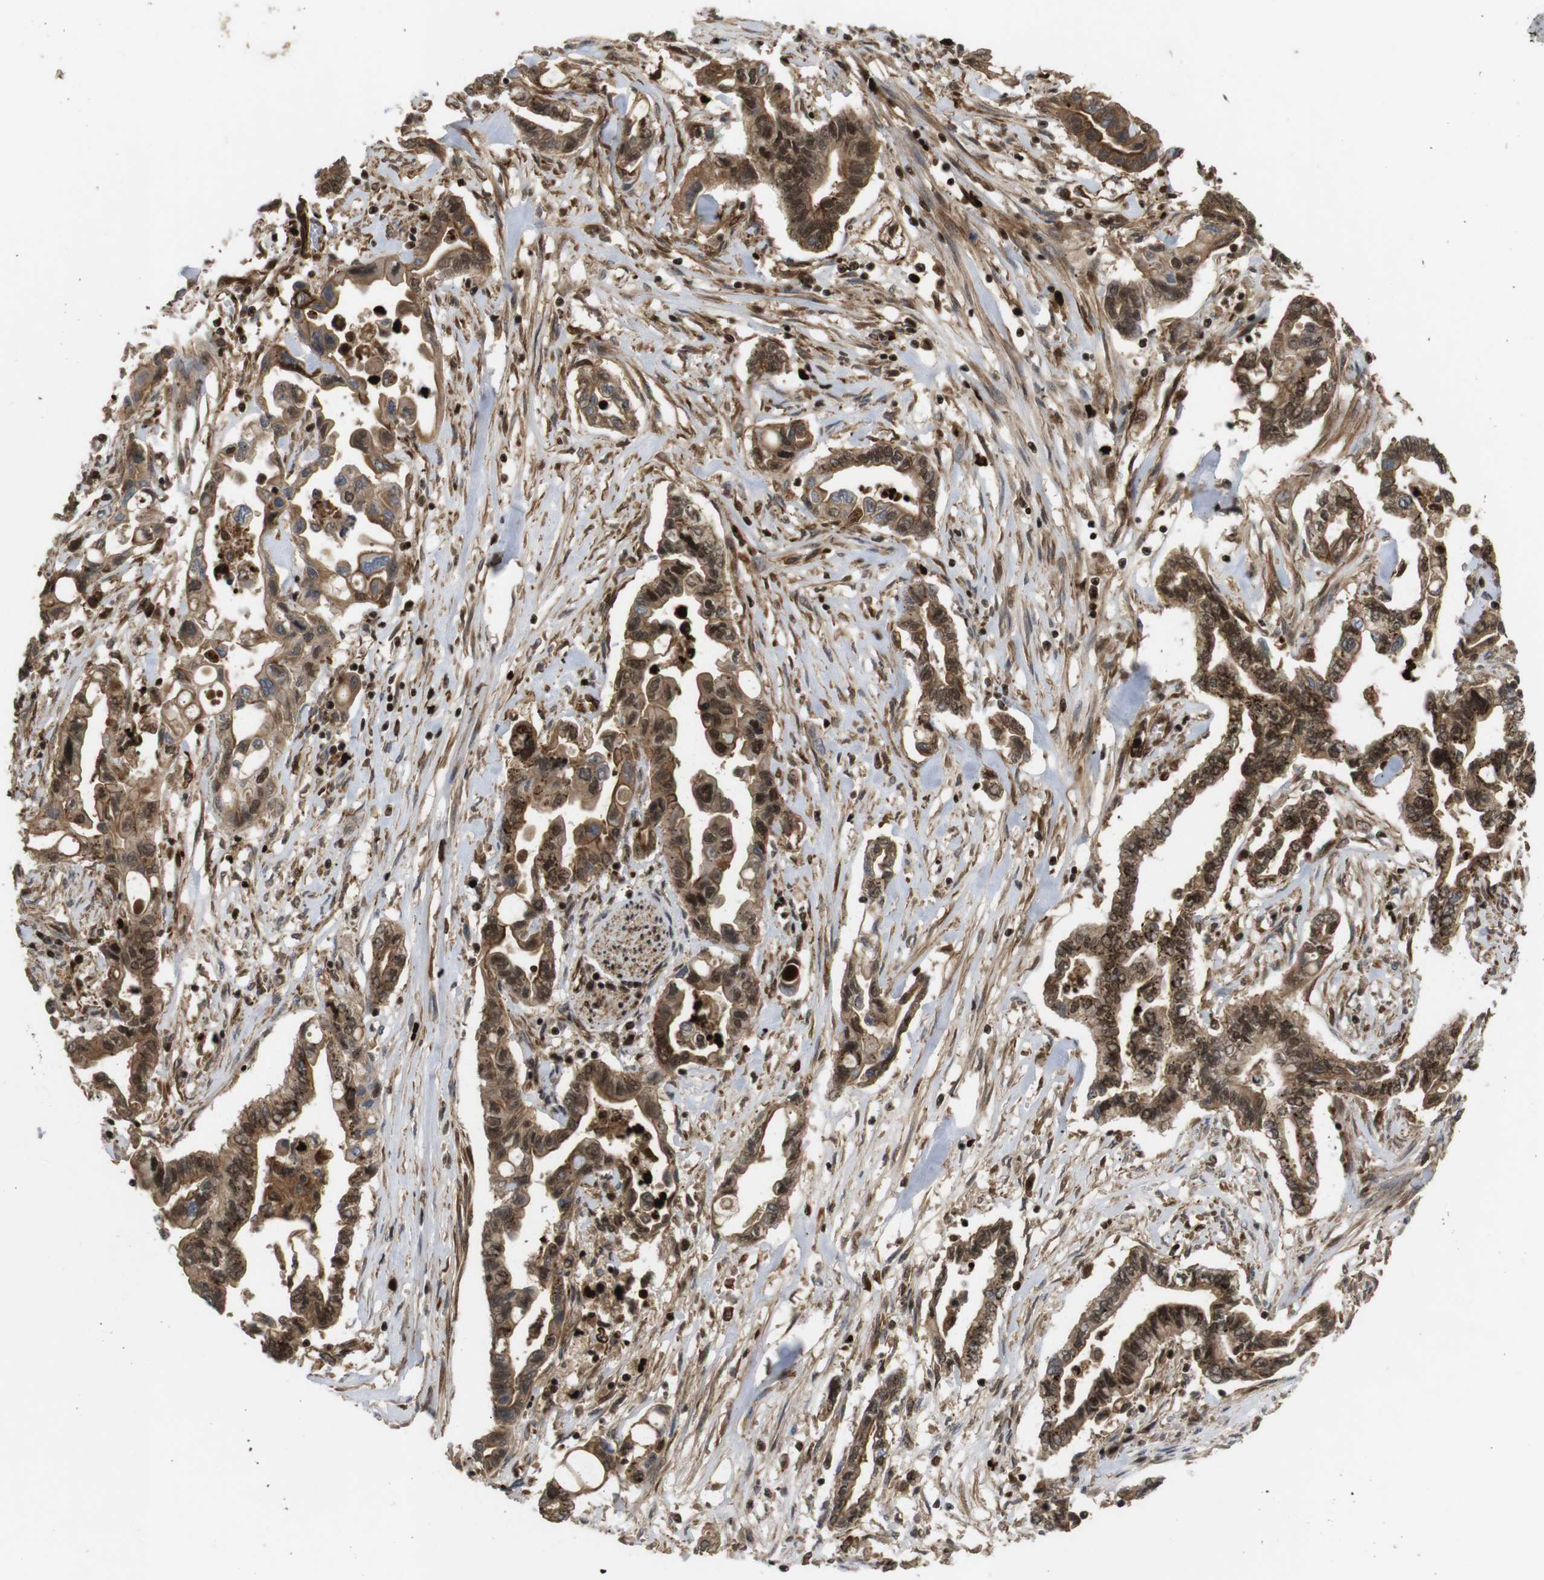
{"staining": {"intensity": "strong", "quantity": ">75%", "location": "cytoplasmic/membranous,nuclear"}, "tissue": "pancreatic cancer", "cell_type": "Tumor cells", "image_type": "cancer", "snomed": [{"axis": "morphology", "description": "Adenocarcinoma, NOS"}, {"axis": "topography", "description": "Pancreas"}], "caption": "Protein expression analysis of human adenocarcinoma (pancreatic) reveals strong cytoplasmic/membranous and nuclear positivity in approximately >75% of tumor cells.", "gene": "SP2", "patient": {"sex": "female", "age": 57}}